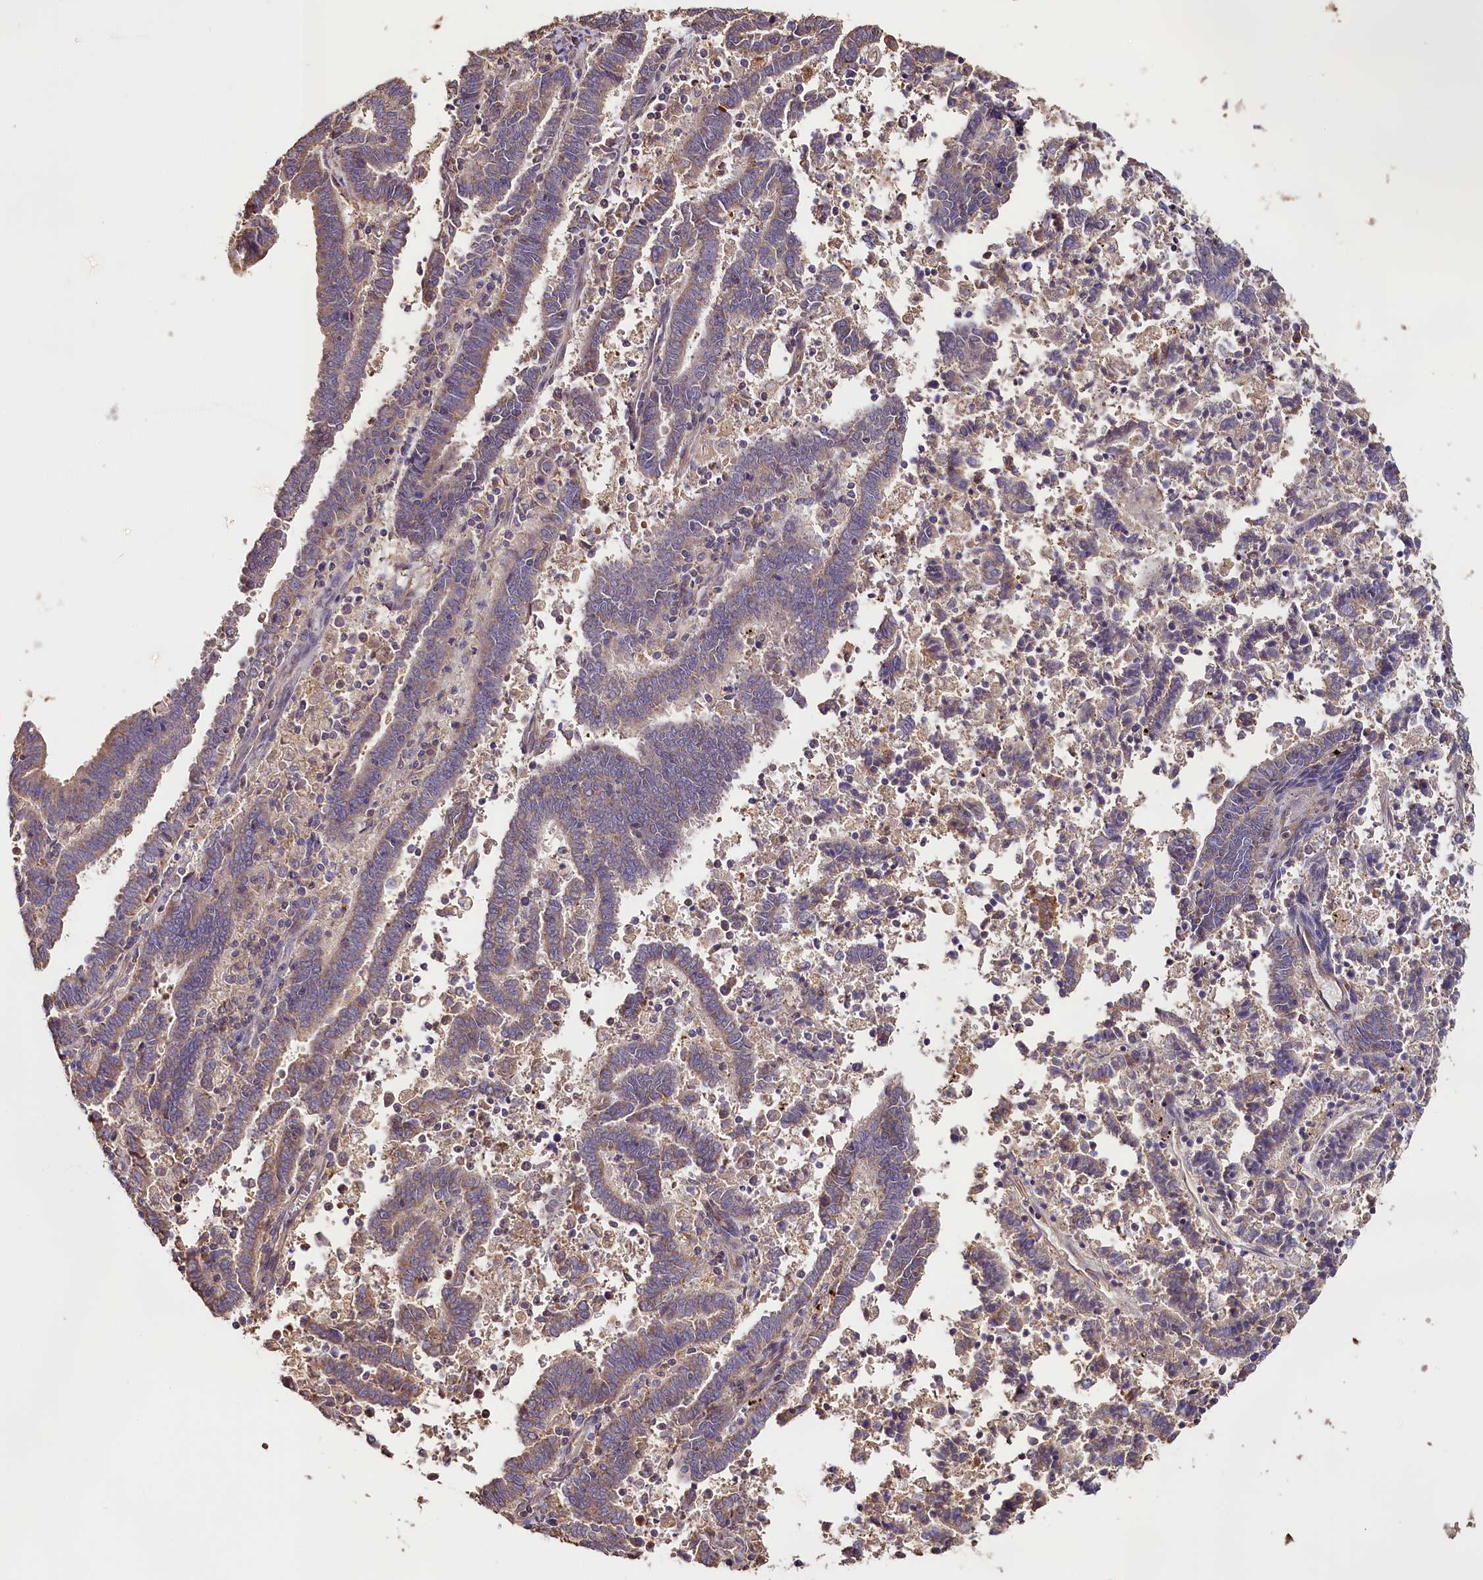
{"staining": {"intensity": "weak", "quantity": "25%-75%", "location": "cytoplasmic/membranous"}, "tissue": "endometrial cancer", "cell_type": "Tumor cells", "image_type": "cancer", "snomed": [{"axis": "morphology", "description": "Adenocarcinoma, NOS"}, {"axis": "topography", "description": "Uterus"}], "caption": "Protein analysis of endometrial cancer tissue shows weak cytoplasmic/membranous staining in approximately 25%-75% of tumor cells.", "gene": "KATNB1", "patient": {"sex": "female", "age": 83}}